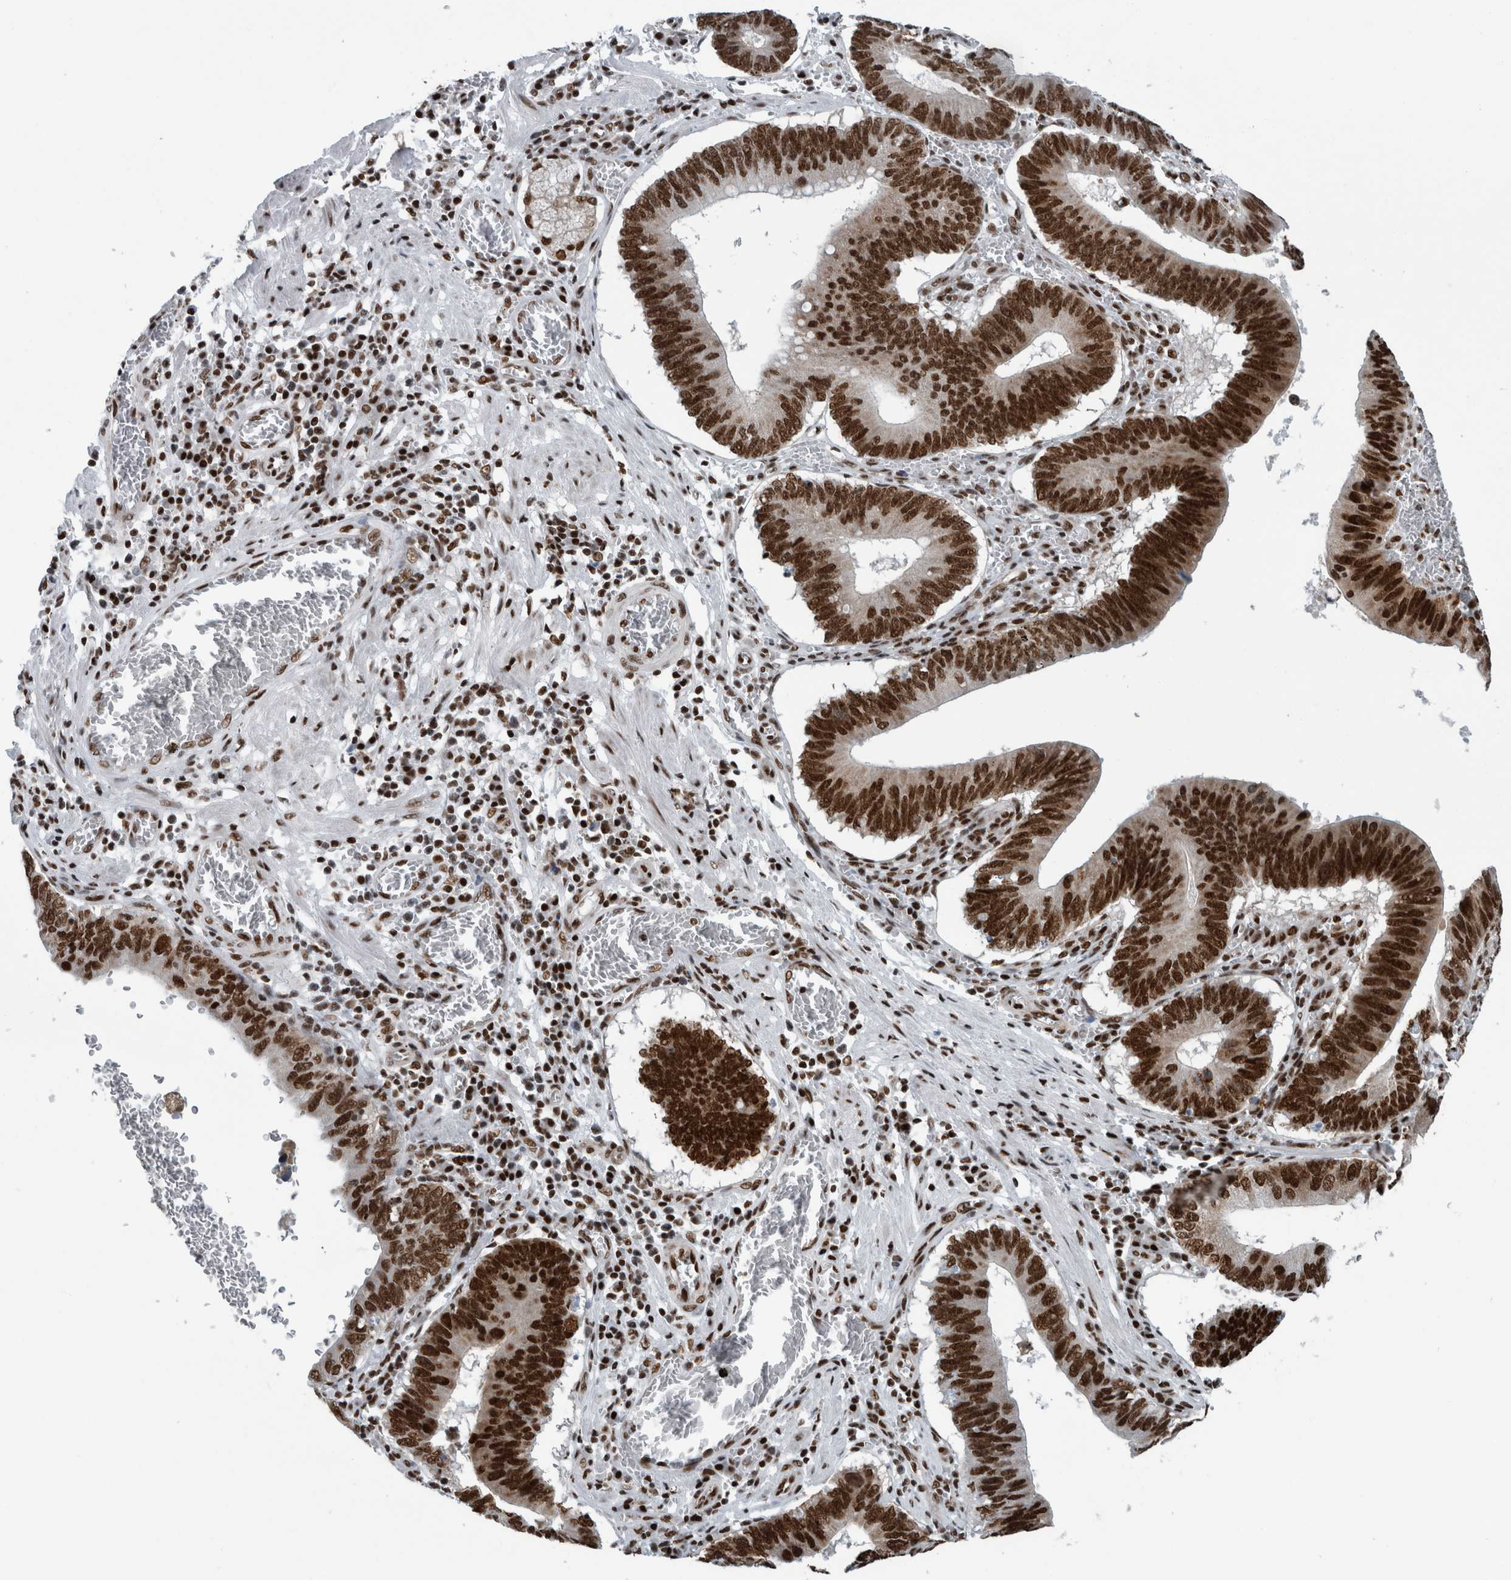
{"staining": {"intensity": "strong", "quantity": ">75%", "location": "nuclear"}, "tissue": "stomach cancer", "cell_type": "Tumor cells", "image_type": "cancer", "snomed": [{"axis": "morphology", "description": "Adenocarcinoma, NOS"}, {"axis": "topography", "description": "Stomach"}, {"axis": "topography", "description": "Gastric cardia"}], "caption": "Adenocarcinoma (stomach) tissue exhibits strong nuclear expression in approximately >75% of tumor cells", "gene": "DNMT3A", "patient": {"sex": "male", "age": 59}}